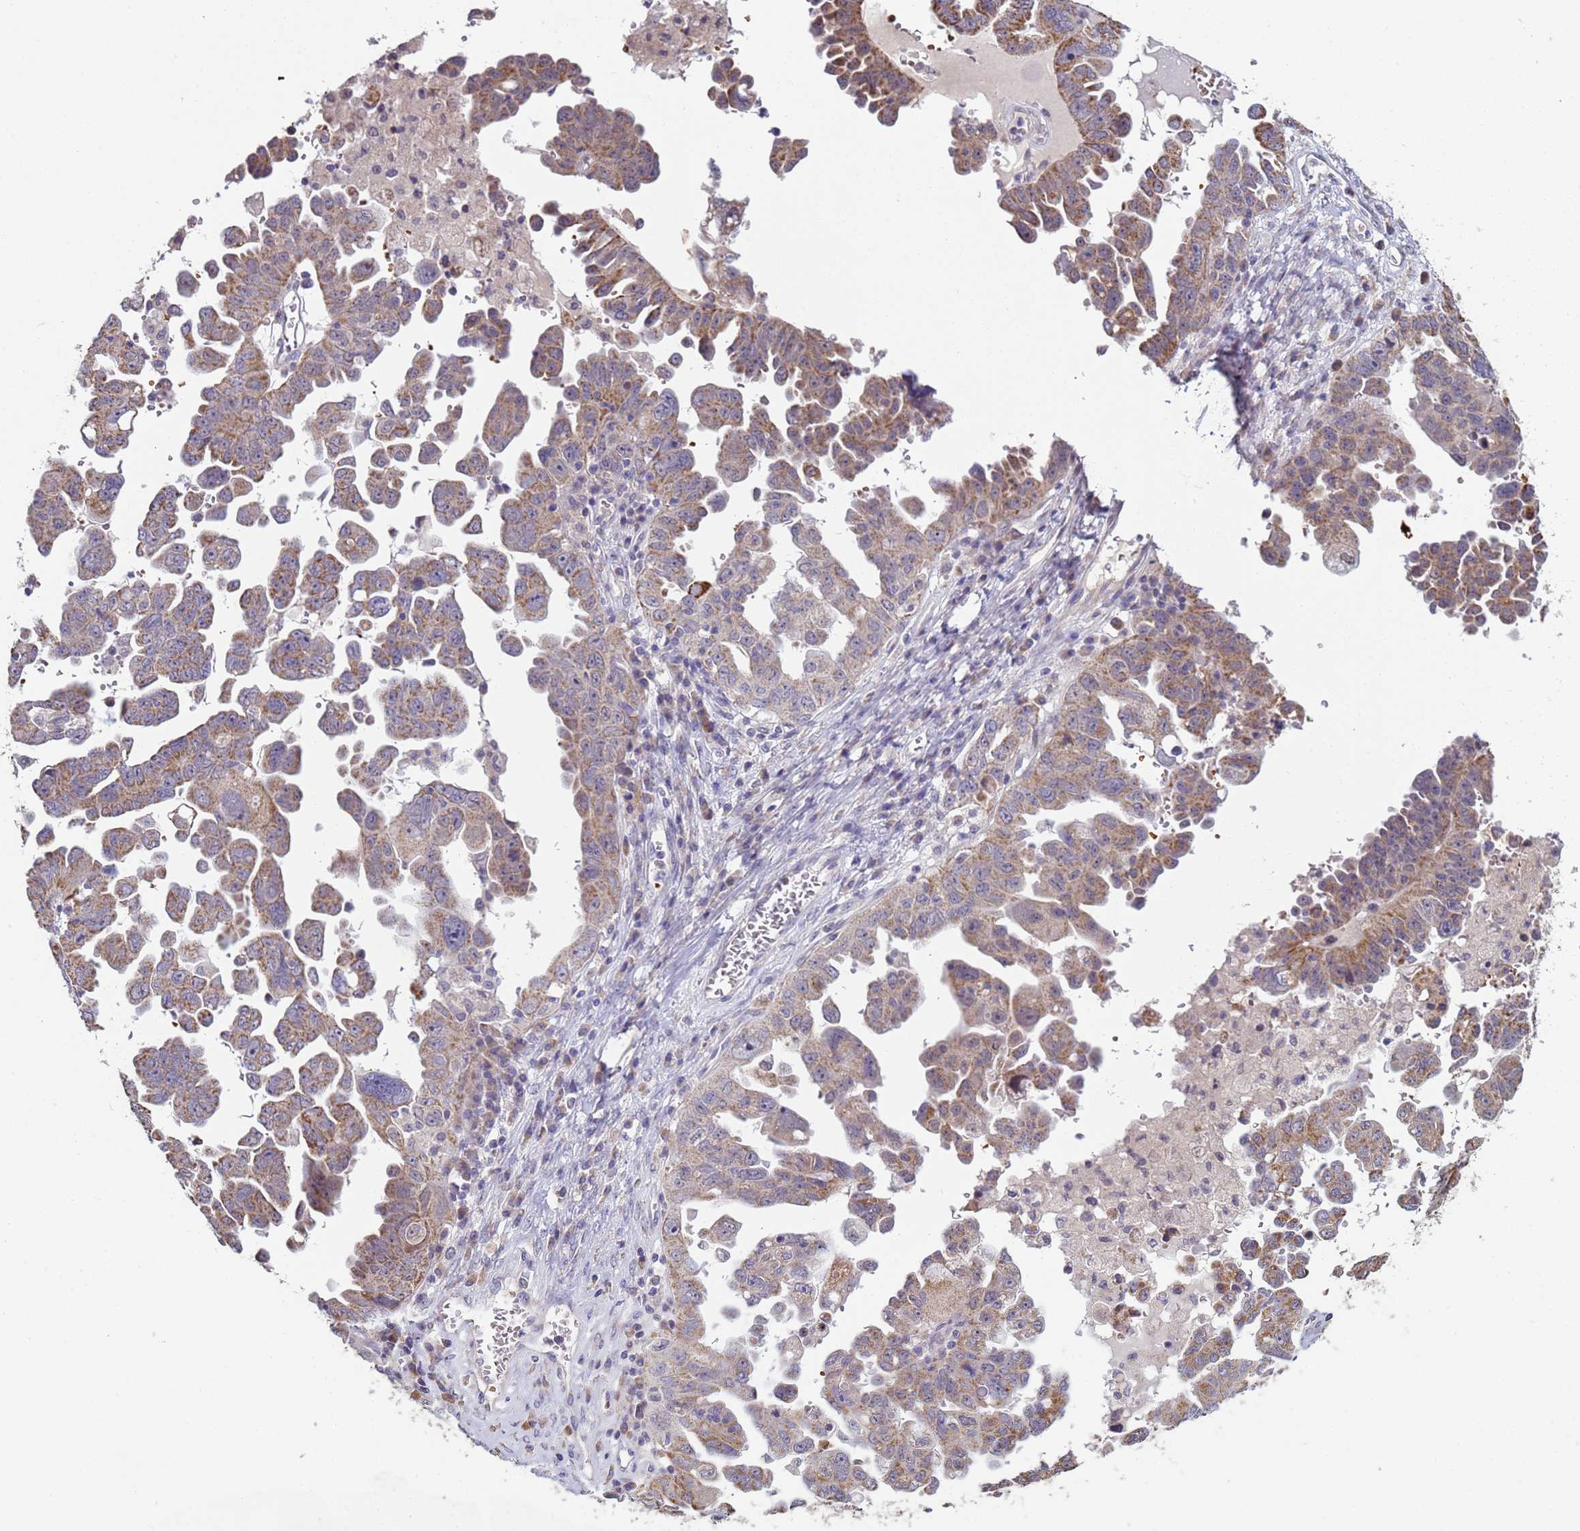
{"staining": {"intensity": "moderate", "quantity": "25%-75%", "location": "cytoplasmic/membranous"}, "tissue": "ovarian cancer", "cell_type": "Tumor cells", "image_type": "cancer", "snomed": [{"axis": "morphology", "description": "Carcinoma, endometroid"}, {"axis": "topography", "description": "Ovary"}], "caption": "Moderate cytoplasmic/membranous expression is identified in about 25%-75% of tumor cells in ovarian endometroid carcinoma.", "gene": "CLHC1", "patient": {"sex": "female", "age": 62}}